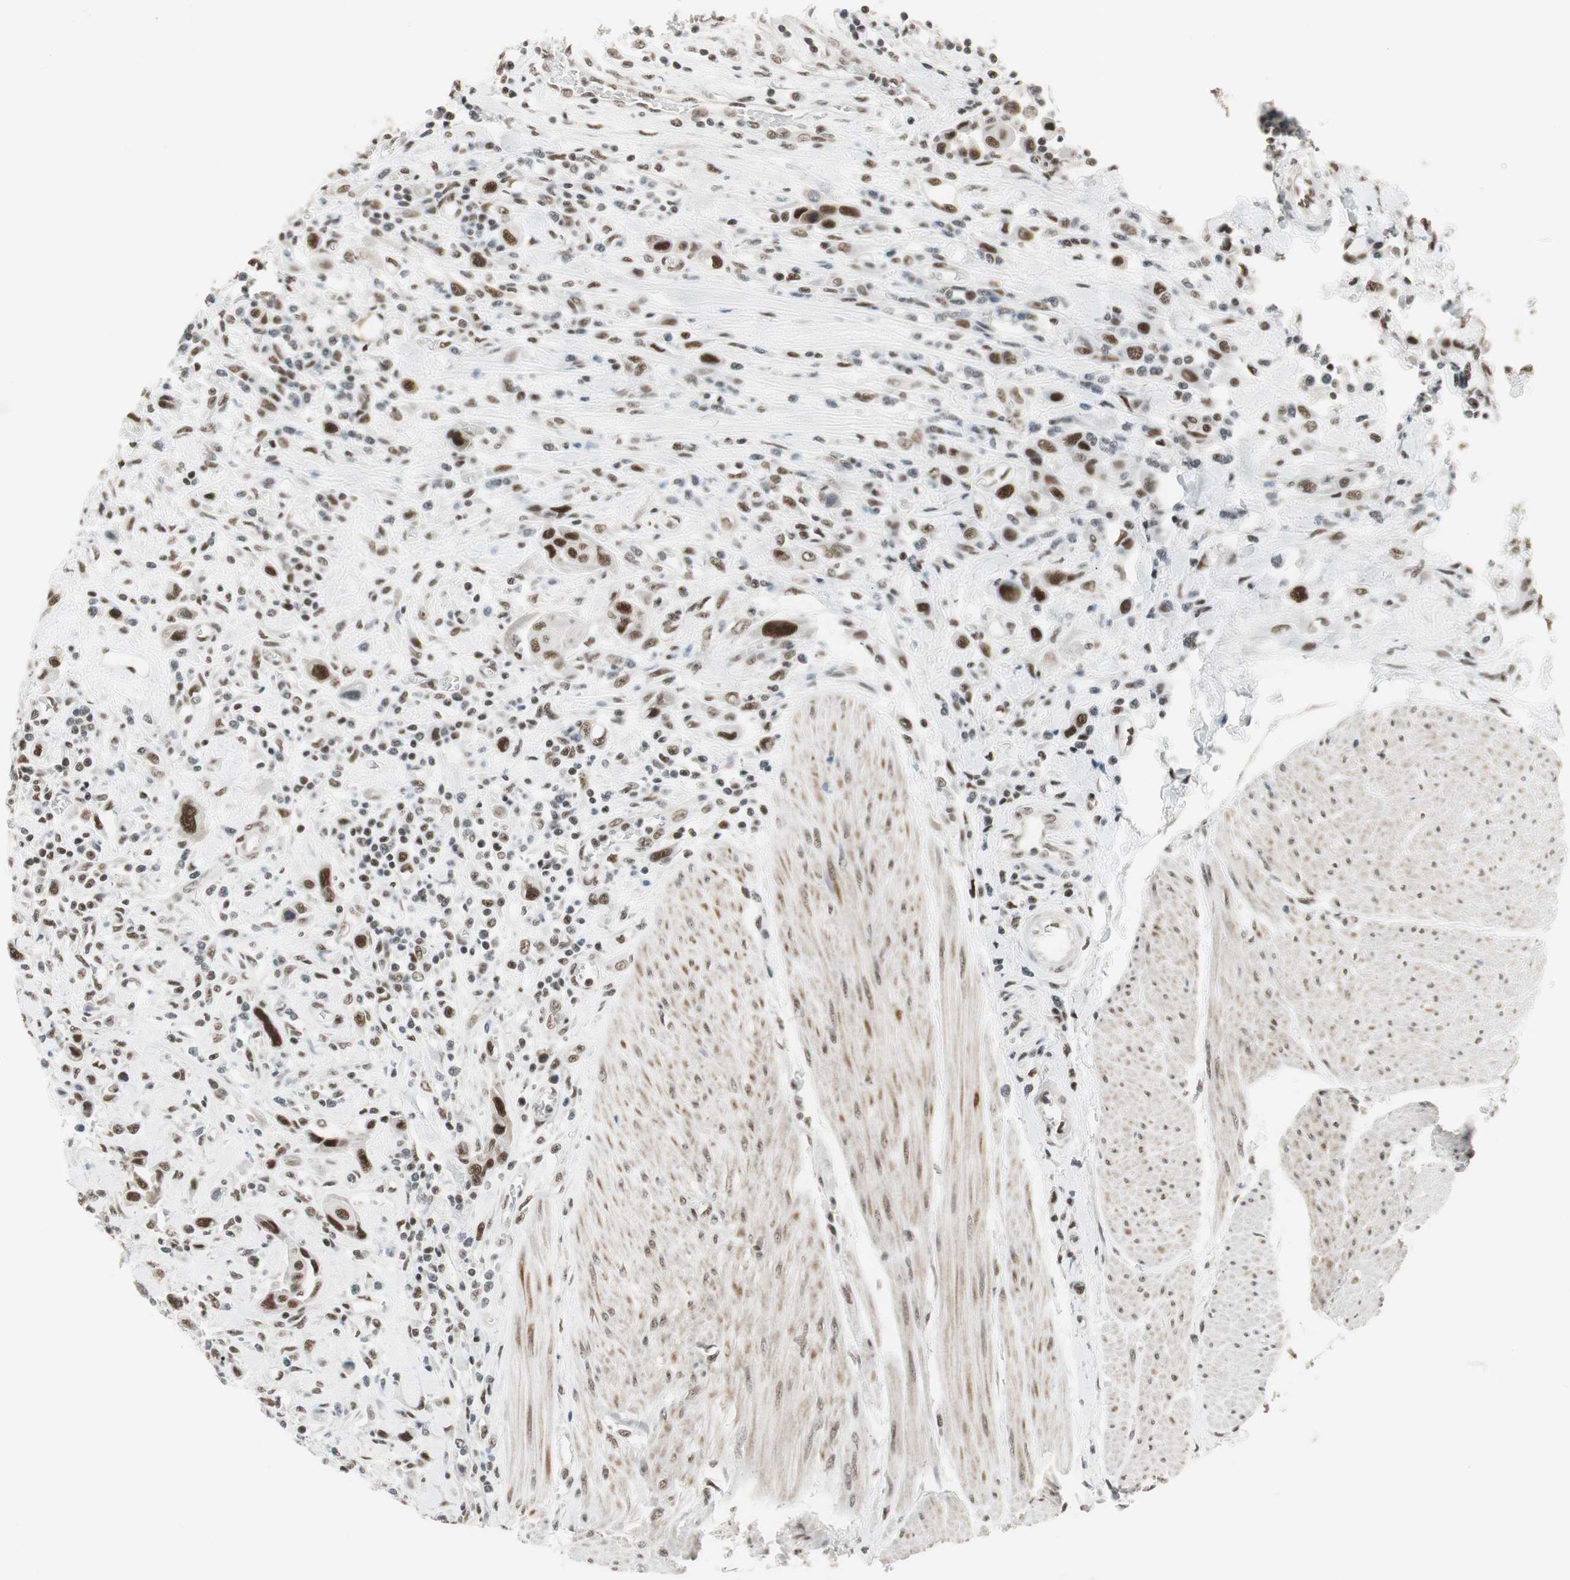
{"staining": {"intensity": "strong", "quantity": ">75%", "location": "nuclear"}, "tissue": "urothelial cancer", "cell_type": "Tumor cells", "image_type": "cancer", "snomed": [{"axis": "morphology", "description": "Urothelial carcinoma, High grade"}, {"axis": "topography", "description": "Urinary bladder"}], "caption": "This is a histology image of immunohistochemistry staining of urothelial cancer, which shows strong staining in the nuclear of tumor cells.", "gene": "RTF1", "patient": {"sex": "male", "age": 50}}